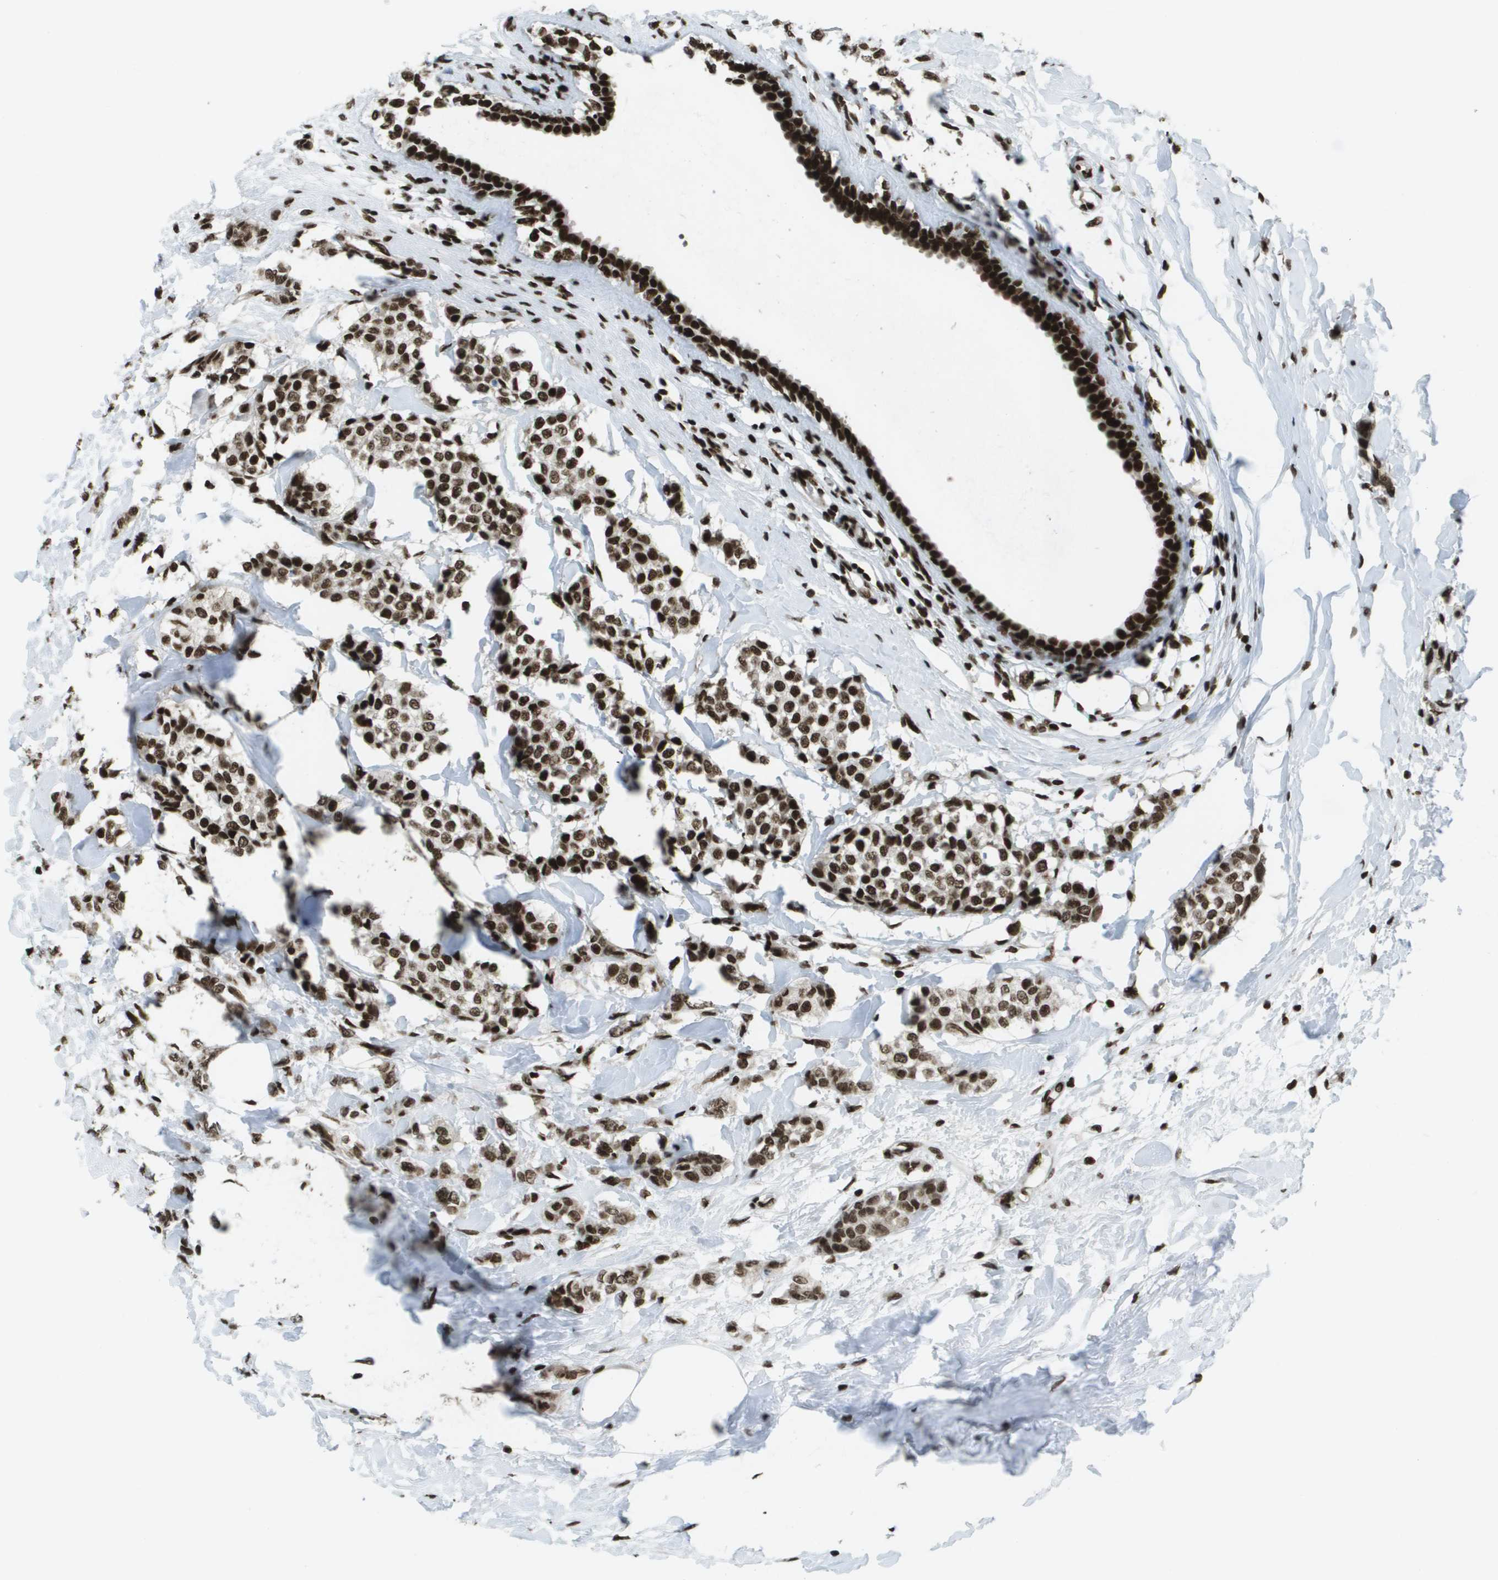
{"staining": {"intensity": "strong", "quantity": ">75%", "location": "nuclear"}, "tissue": "breast cancer", "cell_type": "Tumor cells", "image_type": "cancer", "snomed": [{"axis": "morphology", "description": "Lobular carcinoma, in situ"}, {"axis": "morphology", "description": "Lobular carcinoma"}, {"axis": "topography", "description": "Breast"}], "caption": "Immunohistochemistry (IHC) histopathology image of breast cancer stained for a protein (brown), which displays high levels of strong nuclear staining in about >75% of tumor cells.", "gene": "GLYR1", "patient": {"sex": "female", "age": 41}}